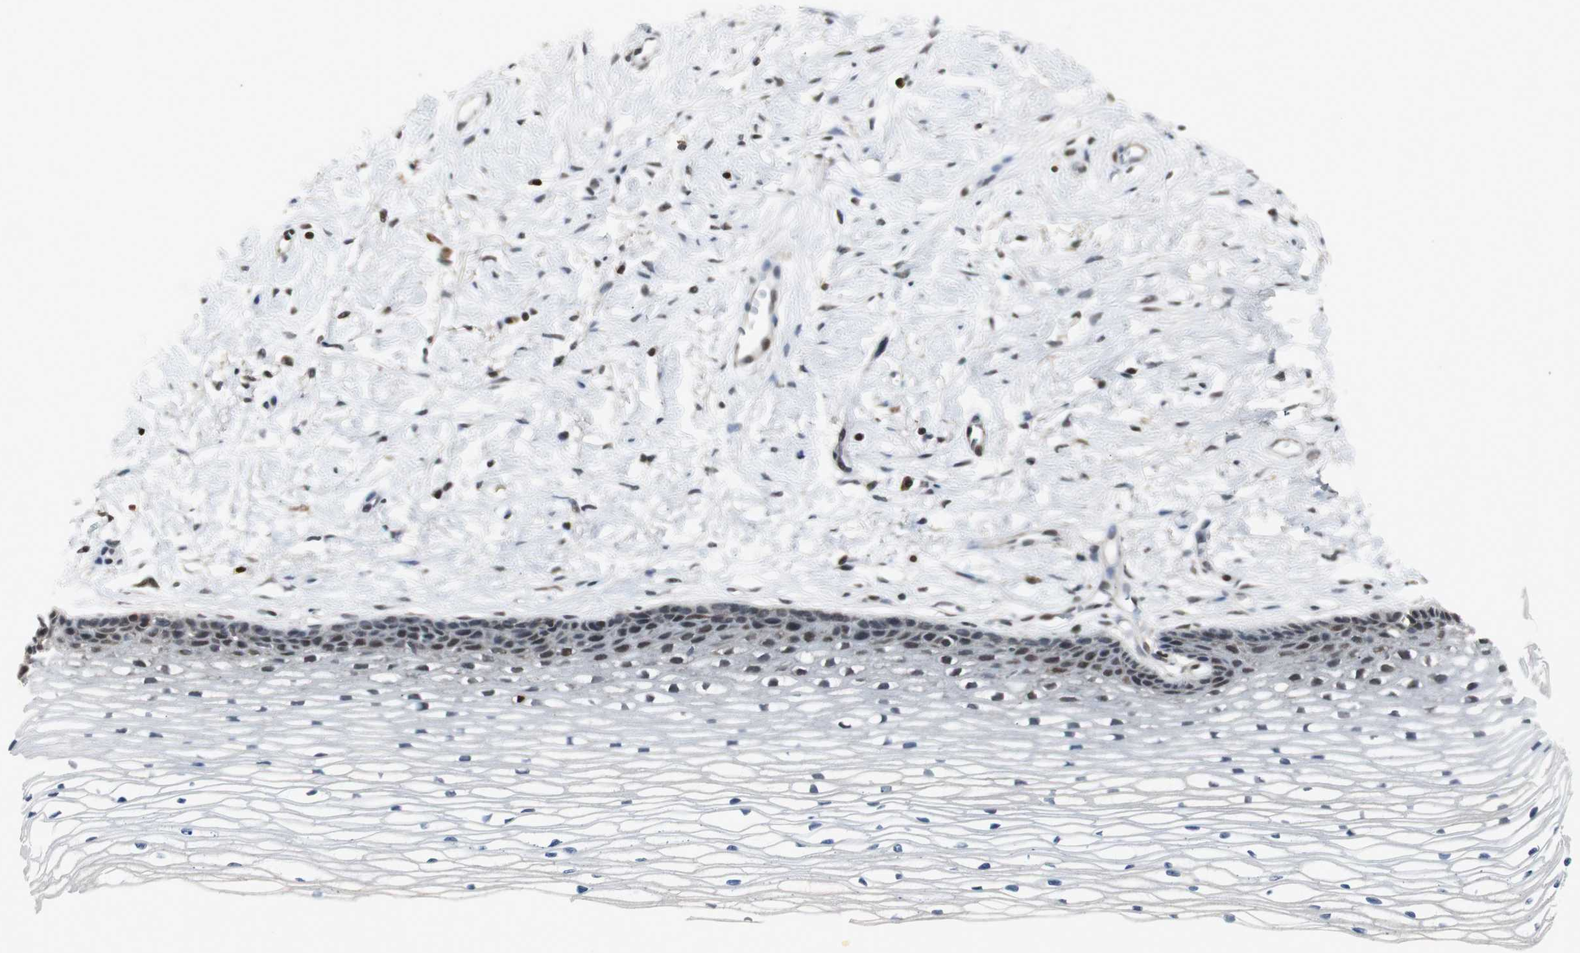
{"staining": {"intensity": "weak", "quantity": "25%-75%", "location": "nuclear"}, "tissue": "cervix", "cell_type": "Glandular cells", "image_type": "normal", "snomed": [{"axis": "morphology", "description": "Normal tissue, NOS"}, {"axis": "topography", "description": "Cervix"}], "caption": "Brown immunohistochemical staining in benign cervix exhibits weak nuclear staining in approximately 25%-75% of glandular cells. The staining was performed using DAB, with brown indicating positive protein expression. Nuclei are stained blue with hematoxylin.", "gene": "MPG", "patient": {"sex": "female", "age": 77}}